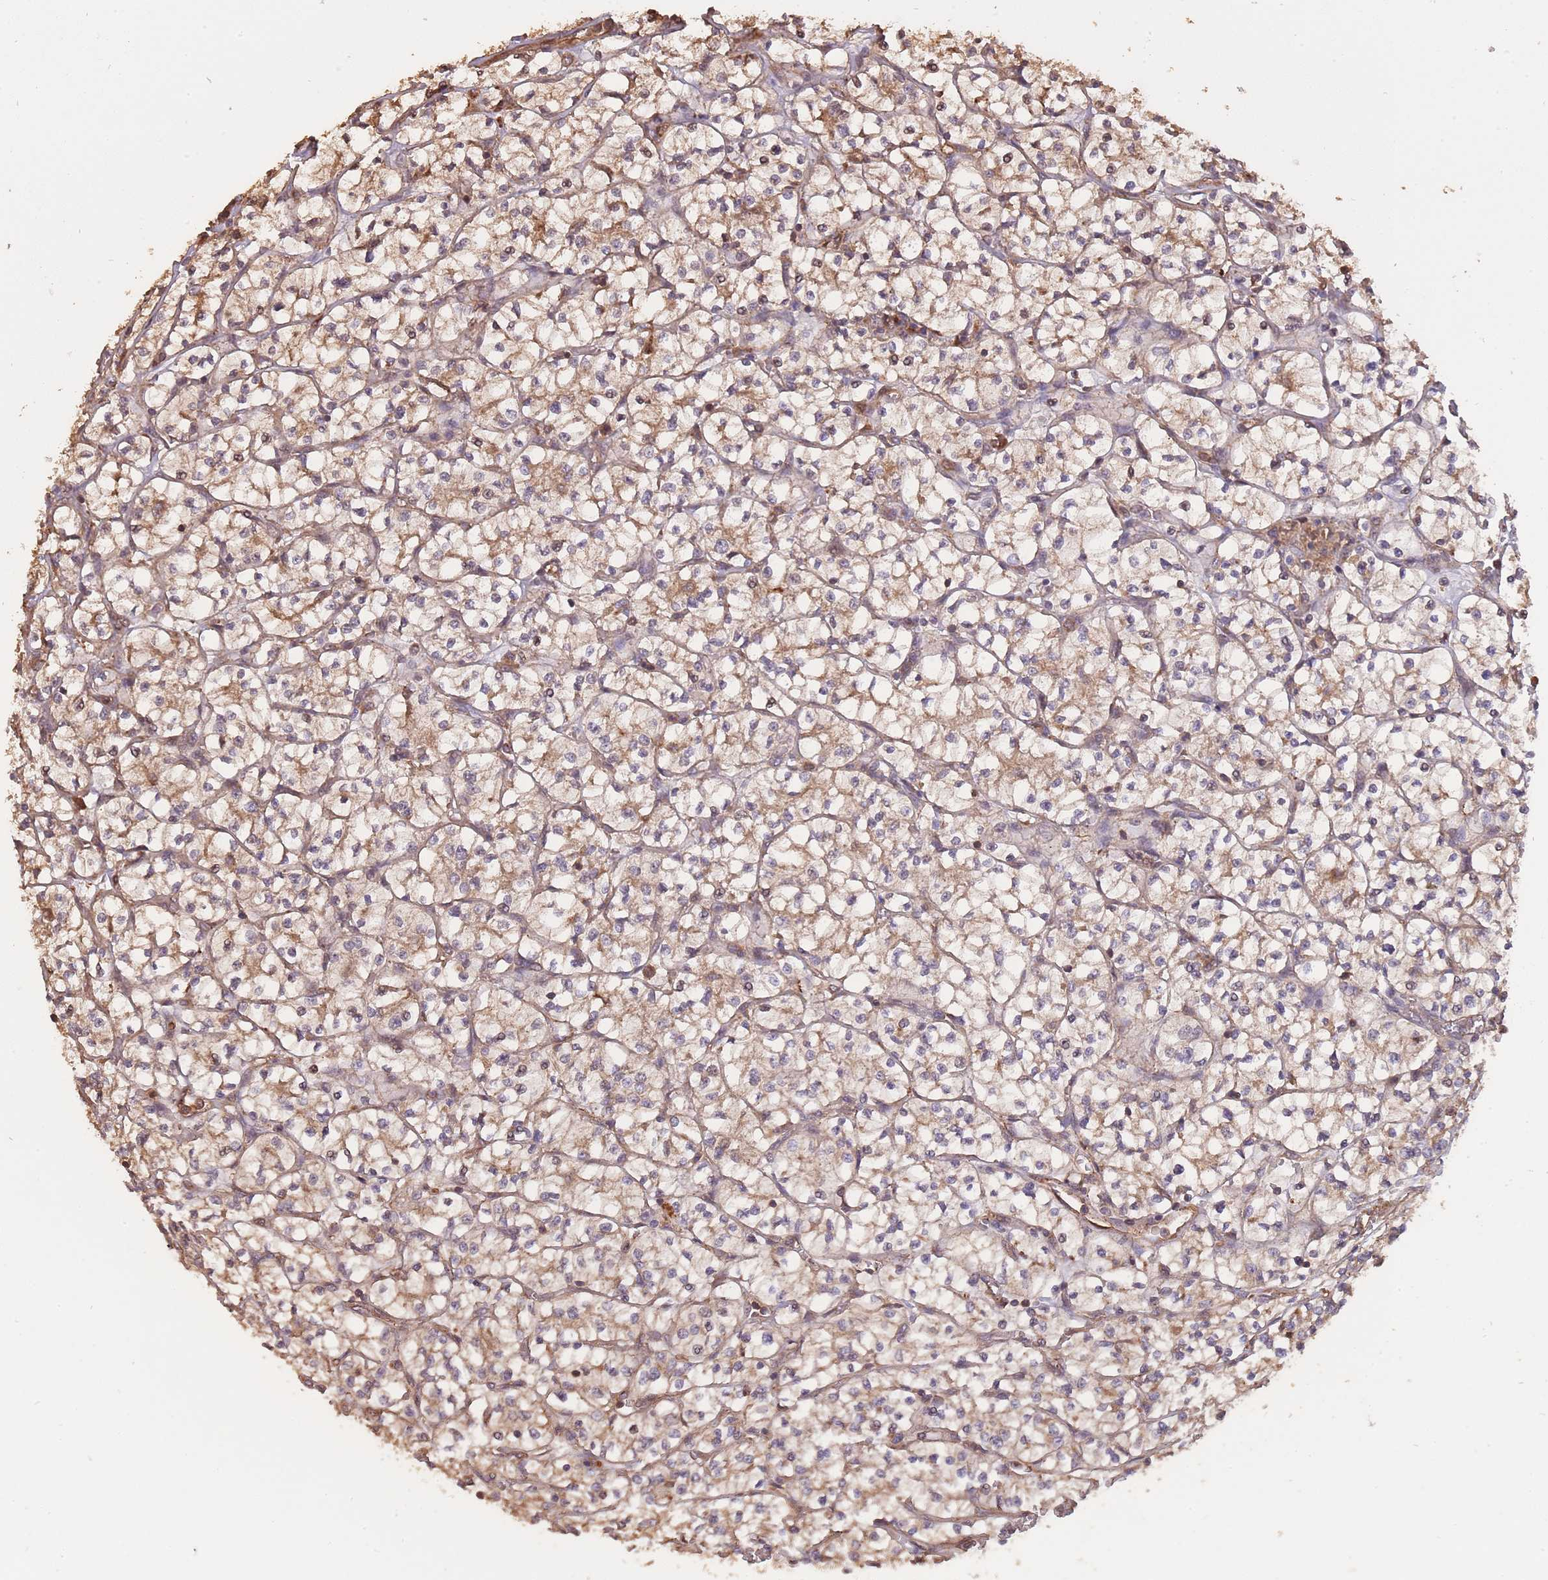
{"staining": {"intensity": "moderate", "quantity": "<25%", "location": "nuclear"}, "tissue": "renal cancer", "cell_type": "Tumor cells", "image_type": "cancer", "snomed": [{"axis": "morphology", "description": "Adenocarcinoma, NOS"}, {"axis": "topography", "description": "Kidney"}], "caption": "A brown stain labels moderate nuclear expression of a protein in renal cancer tumor cells. Nuclei are stained in blue.", "gene": "ARMH3", "patient": {"sex": "female", "age": 64}}